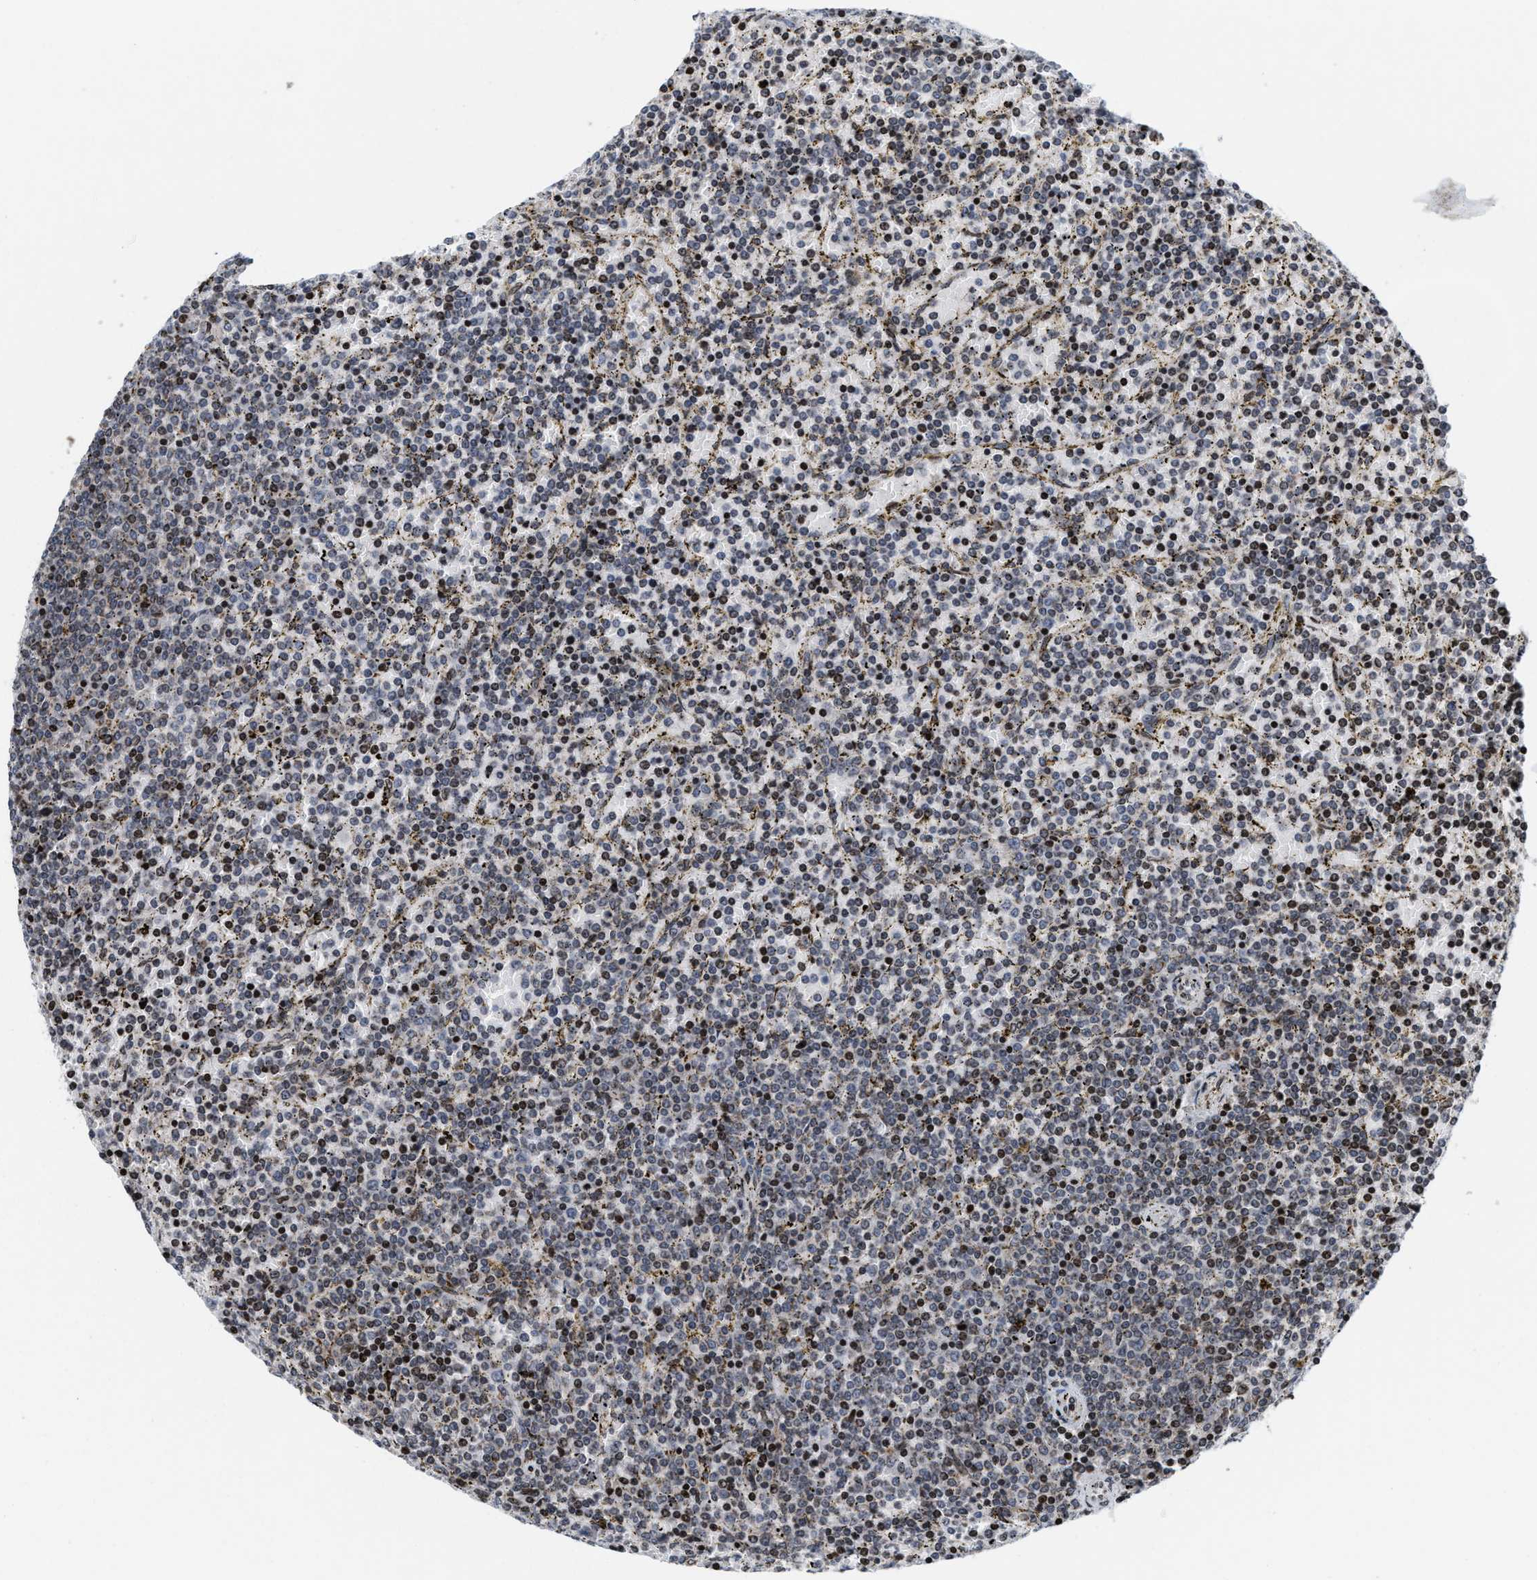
{"staining": {"intensity": "moderate", "quantity": "<25%", "location": "nuclear"}, "tissue": "lymphoma", "cell_type": "Tumor cells", "image_type": "cancer", "snomed": [{"axis": "morphology", "description": "Malignant lymphoma, non-Hodgkin's type, Low grade"}, {"axis": "topography", "description": "Spleen"}], "caption": "Protein analysis of lymphoma tissue demonstrates moderate nuclear expression in approximately <25% of tumor cells. (IHC, brightfield microscopy, high magnification).", "gene": "PDZD2", "patient": {"sex": "female", "age": 77}}